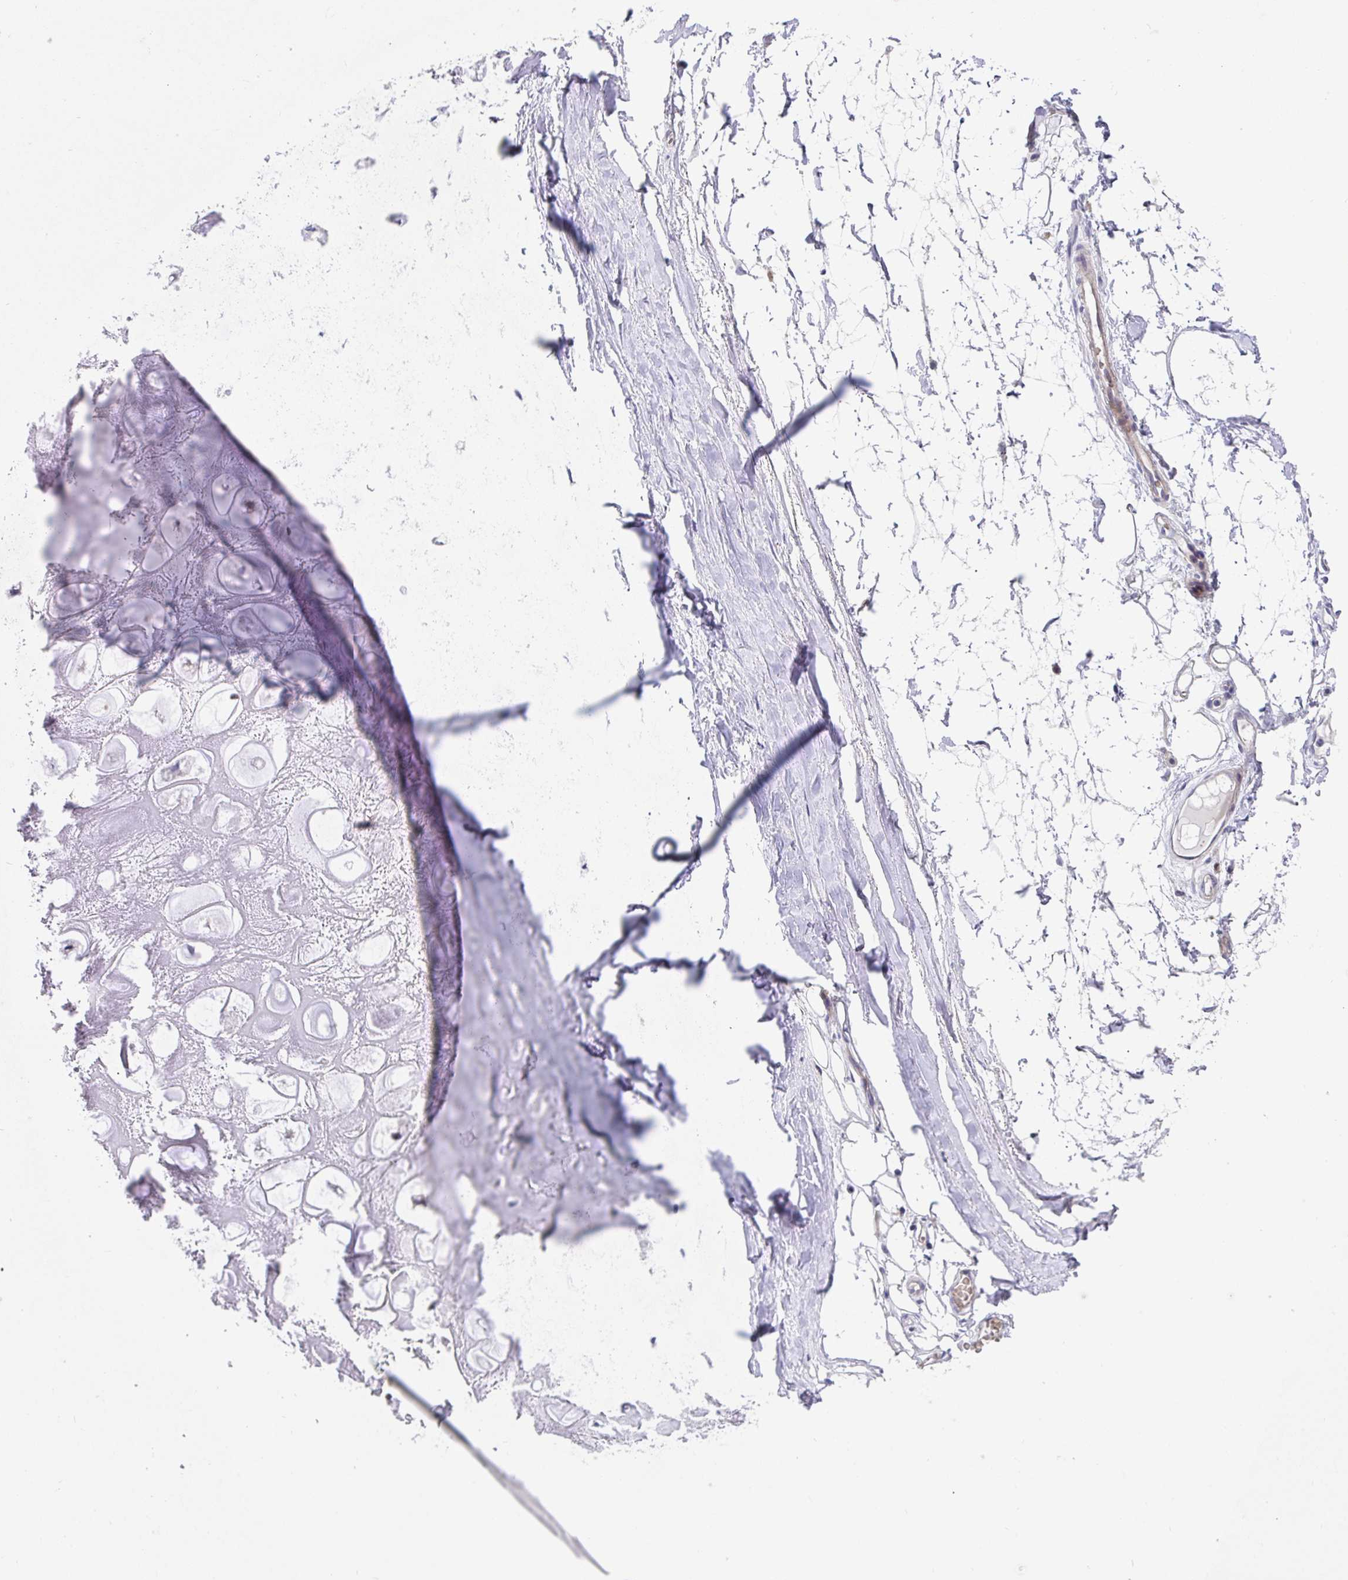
{"staining": {"intensity": "negative", "quantity": "none", "location": "none"}, "tissue": "adipose tissue", "cell_type": "Adipocytes", "image_type": "normal", "snomed": [{"axis": "morphology", "description": "Normal tissue, NOS"}, {"axis": "topography", "description": "Lymph node"}, {"axis": "topography", "description": "Cartilage tissue"}, {"axis": "topography", "description": "Nasopharynx"}], "caption": "The micrograph displays no staining of adipocytes in unremarkable adipose tissue.", "gene": "TIMELESS", "patient": {"sex": "male", "age": 63}}